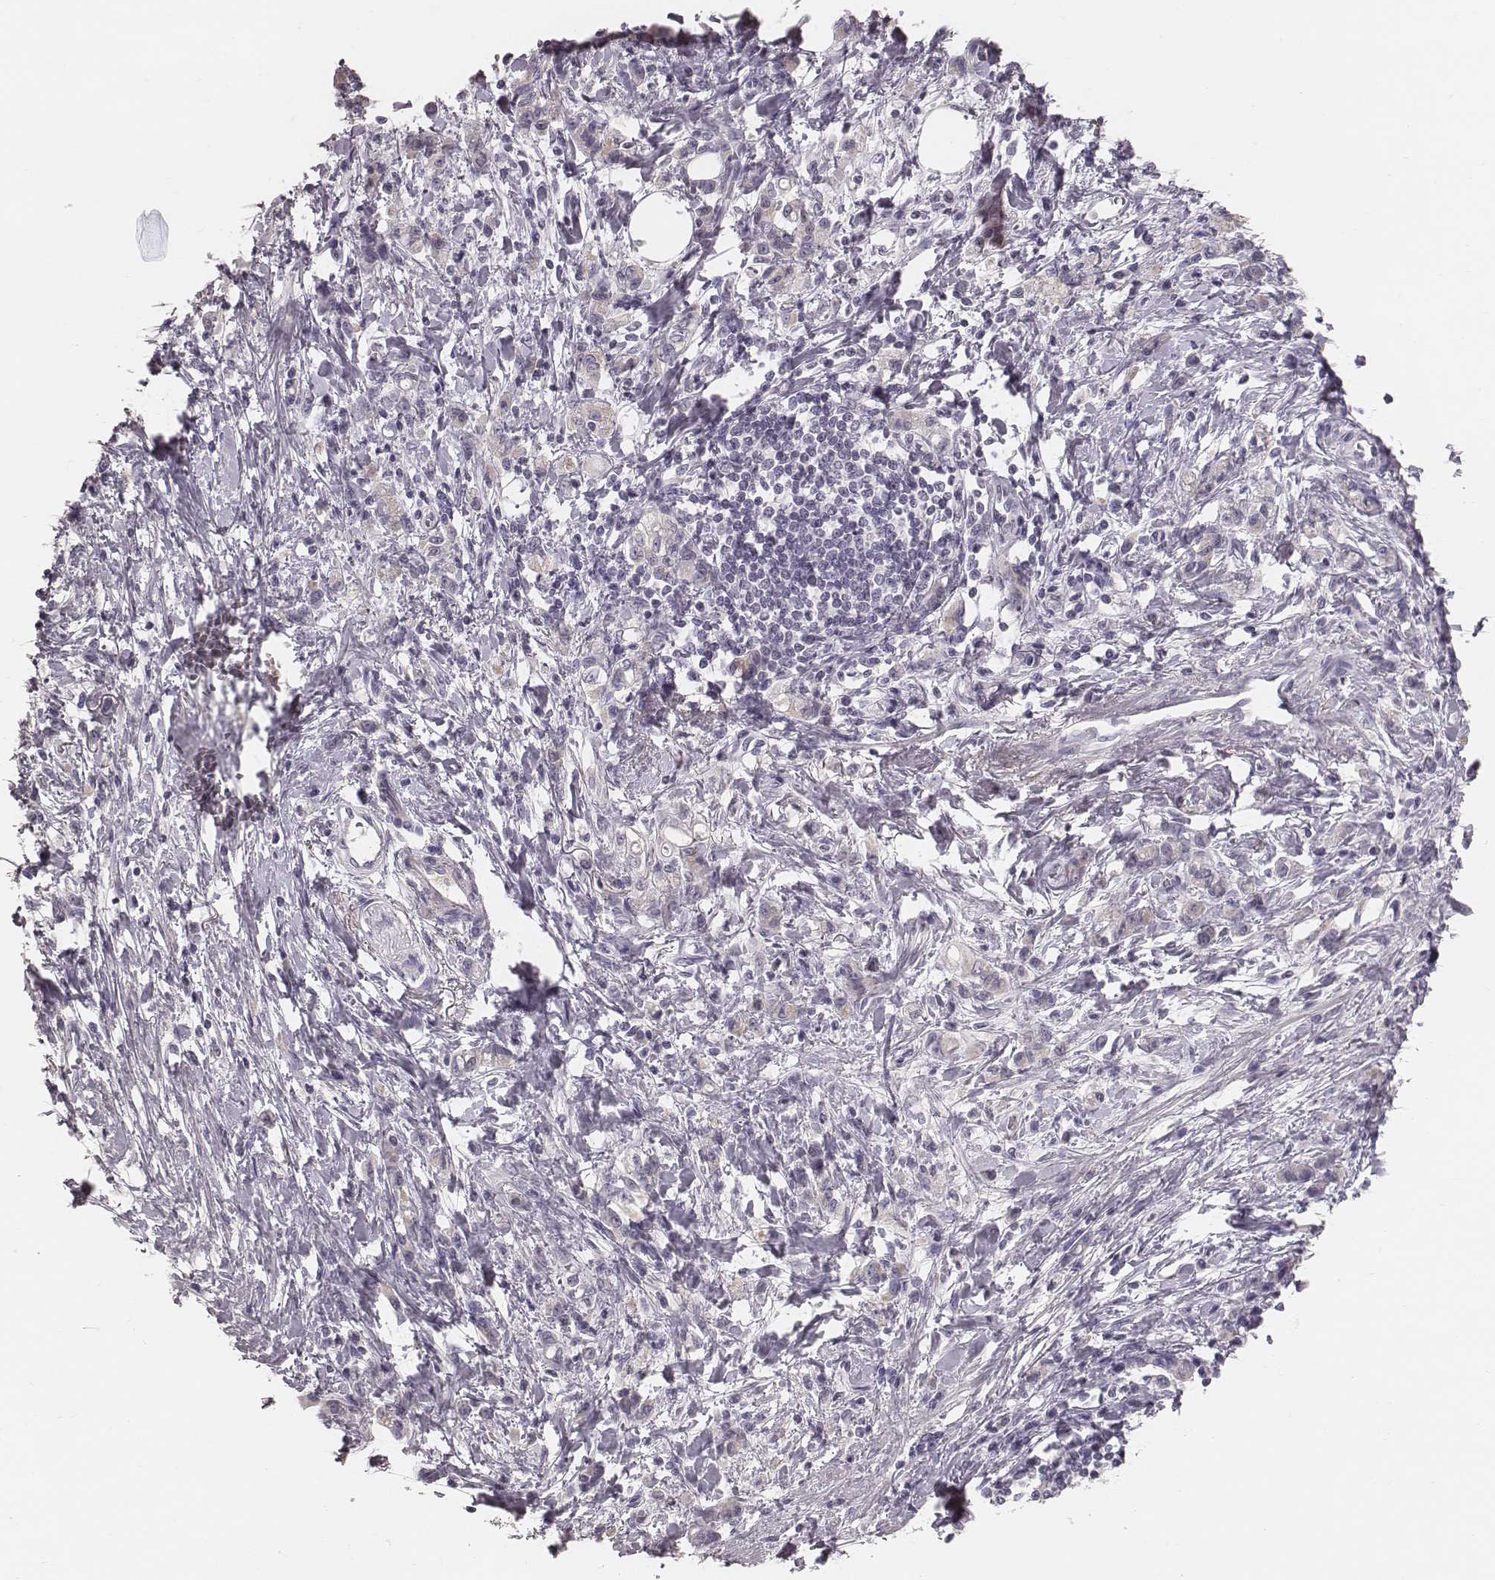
{"staining": {"intensity": "negative", "quantity": "none", "location": "none"}, "tissue": "stomach cancer", "cell_type": "Tumor cells", "image_type": "cancer", "snomed": [{"axis": "morphology", "description": "Adenocarcinoma, NOS"}, {"axis": "topography", "description": "Stomach"}], "caption": "IHC of adenocarcinoma (stomach) demonstrates no staining in tumor cells.", "gene": "CFTR", "patient": {"sex": "male", "age": 77}}